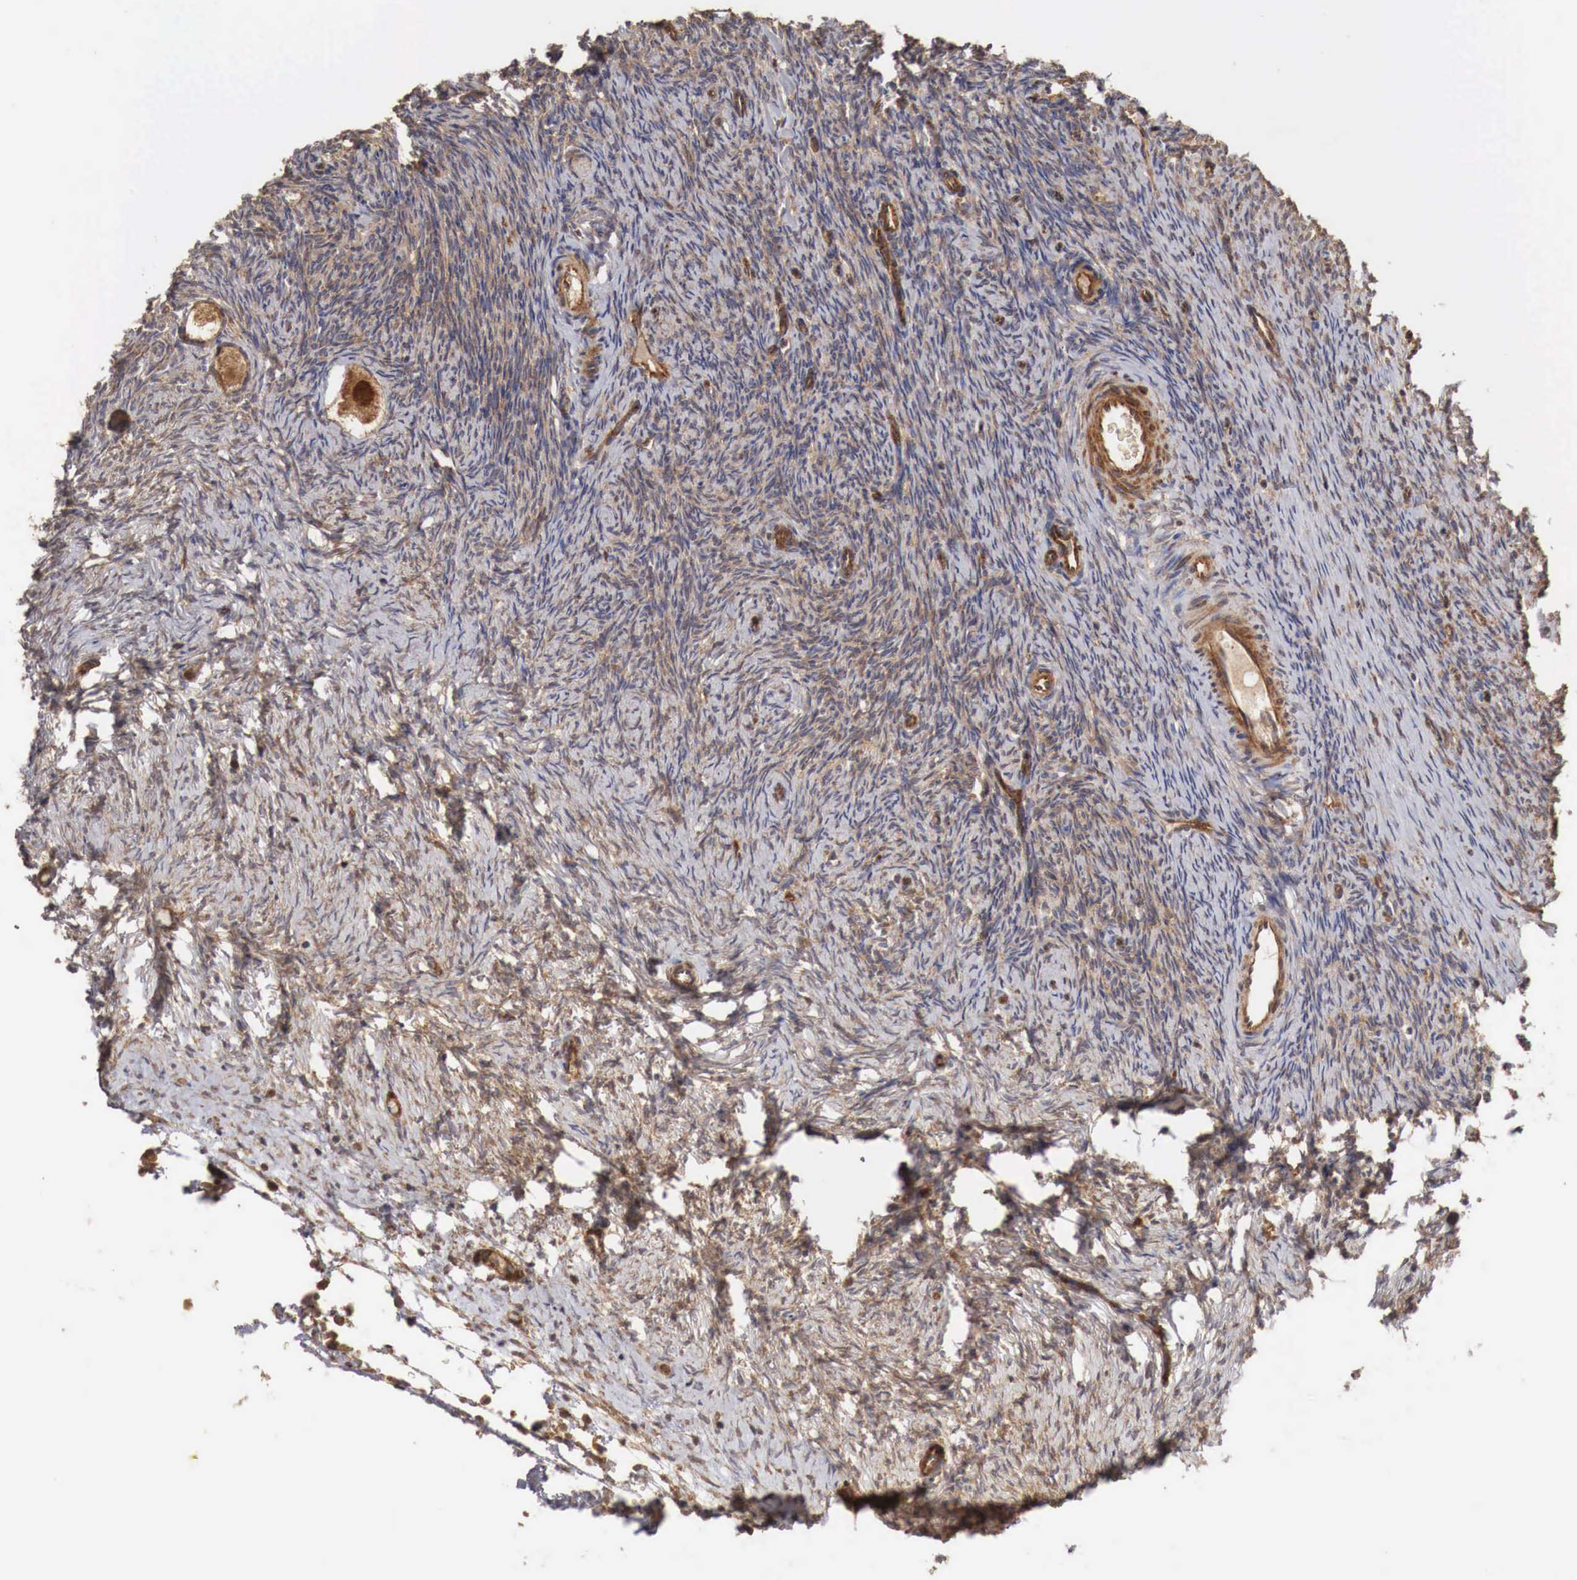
{"staining": {"intensity": "moderate", "quantity": ">75%", "location": "cytoplasmic/membranous"}, "tissue": "ovary", "cell_type": "Follicle cells", "image_type": "normal", "snomed": [{"axis": "morphology", "description": "Normal tissue, NOS"}, {"axis": "topography", "description": "Ovary"}], "caption": "Protein staining reveals moderate cytoplasmic/membranous expression in about >75% of follicle cells in normal ovary. (Stains: DAB in brown, nuclei in blue, Microscopy: brightfield microscopy at high magnification).", "gene": "ARMCX4", "patient": {"sex": "female", "age": 32}}